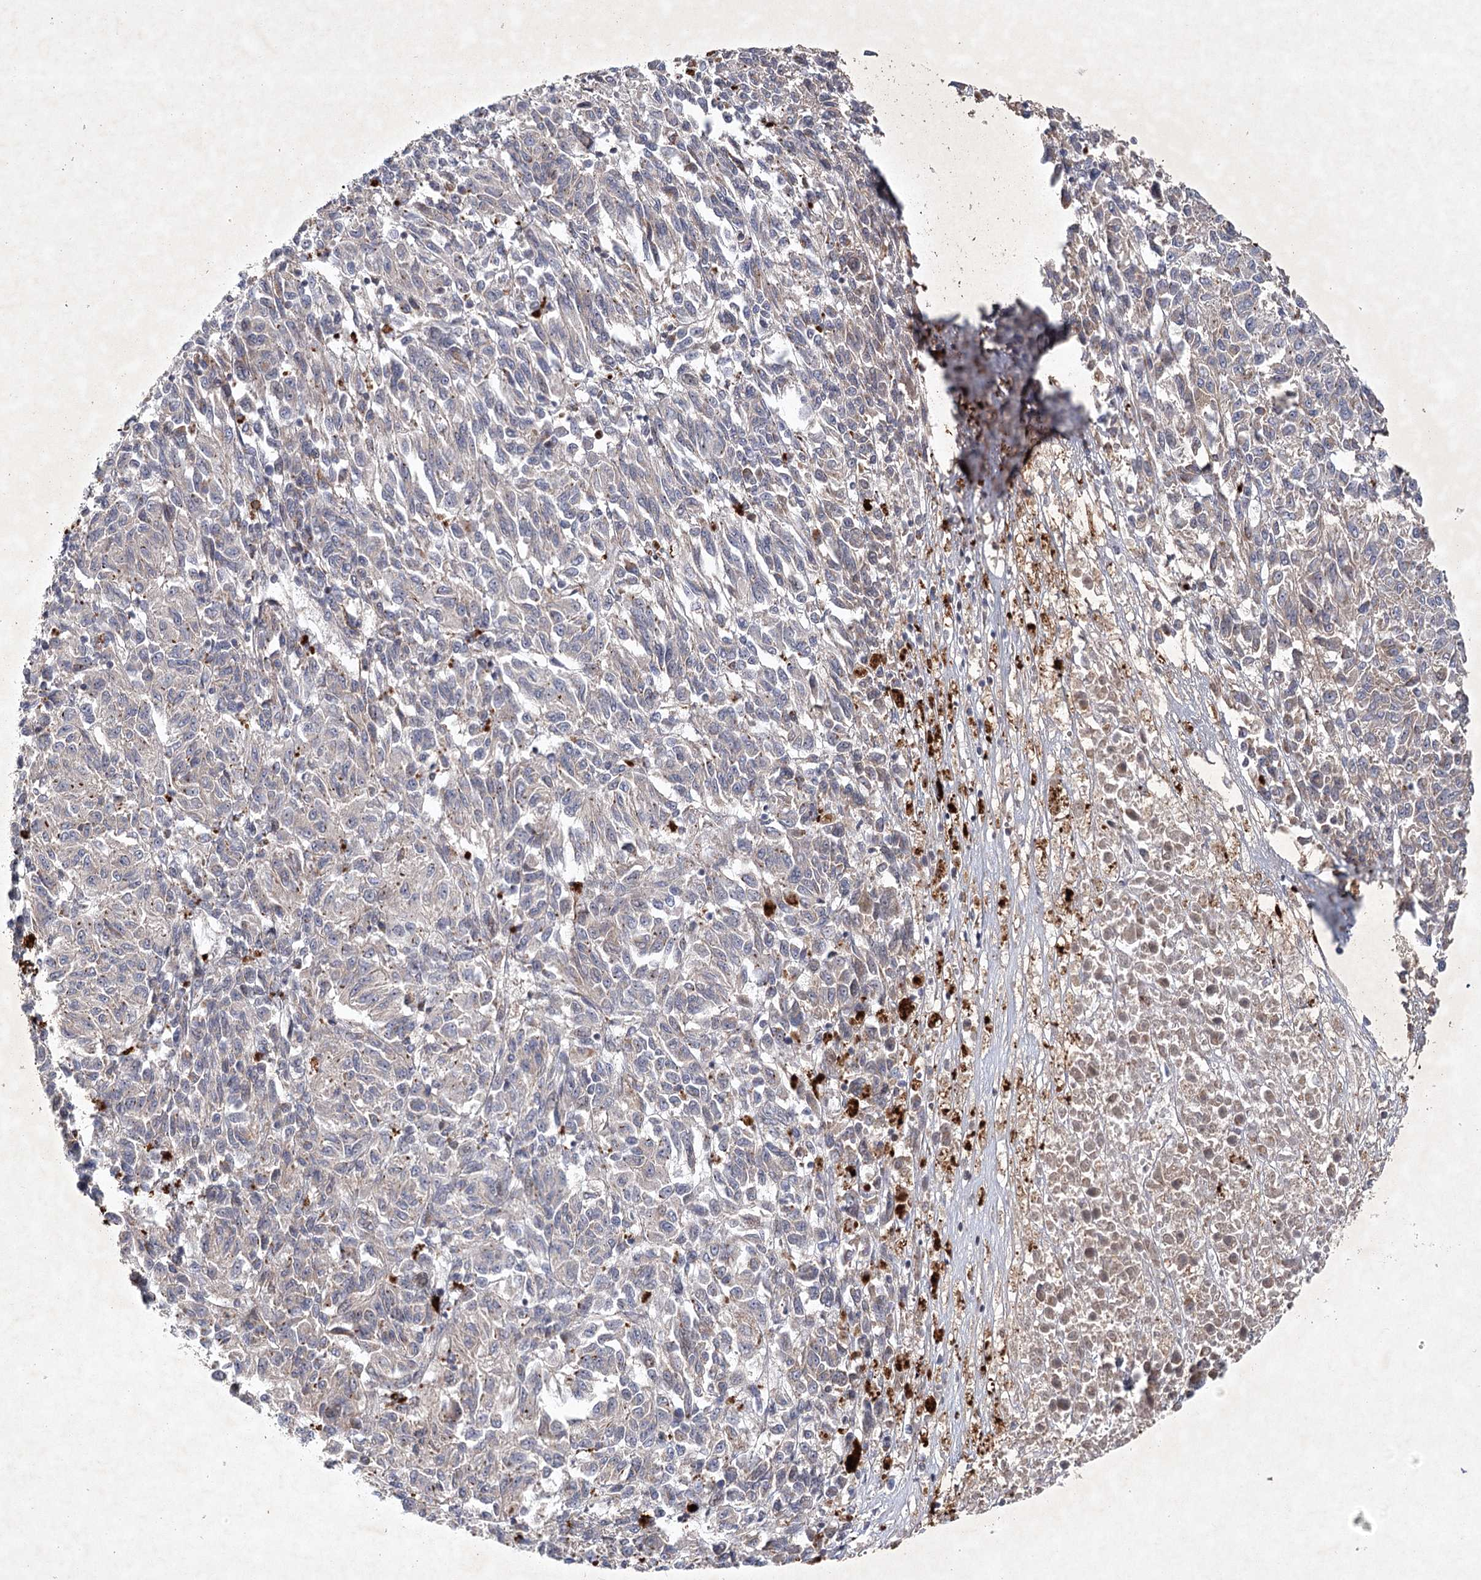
{"staining": {"intensity": "weak", "quantity": "<25%", "location": "cytoplasmic/membranous"}, "tissue": "melanoma", "cell_type": "Tumor cells", "image_type": "cancer", "snomed": [{"axis": "morphology", "description": "Malignant melanoma, Metastatic site"}, {"axis": "topography", "description": "Lung"}], "caption": "This is an IHC histopathology image of malignant melanoma (metastatic site). There is no staining in tumor cells.", "gene": "MAP3K13", "patient": {"sex": "male", "age": 64}}